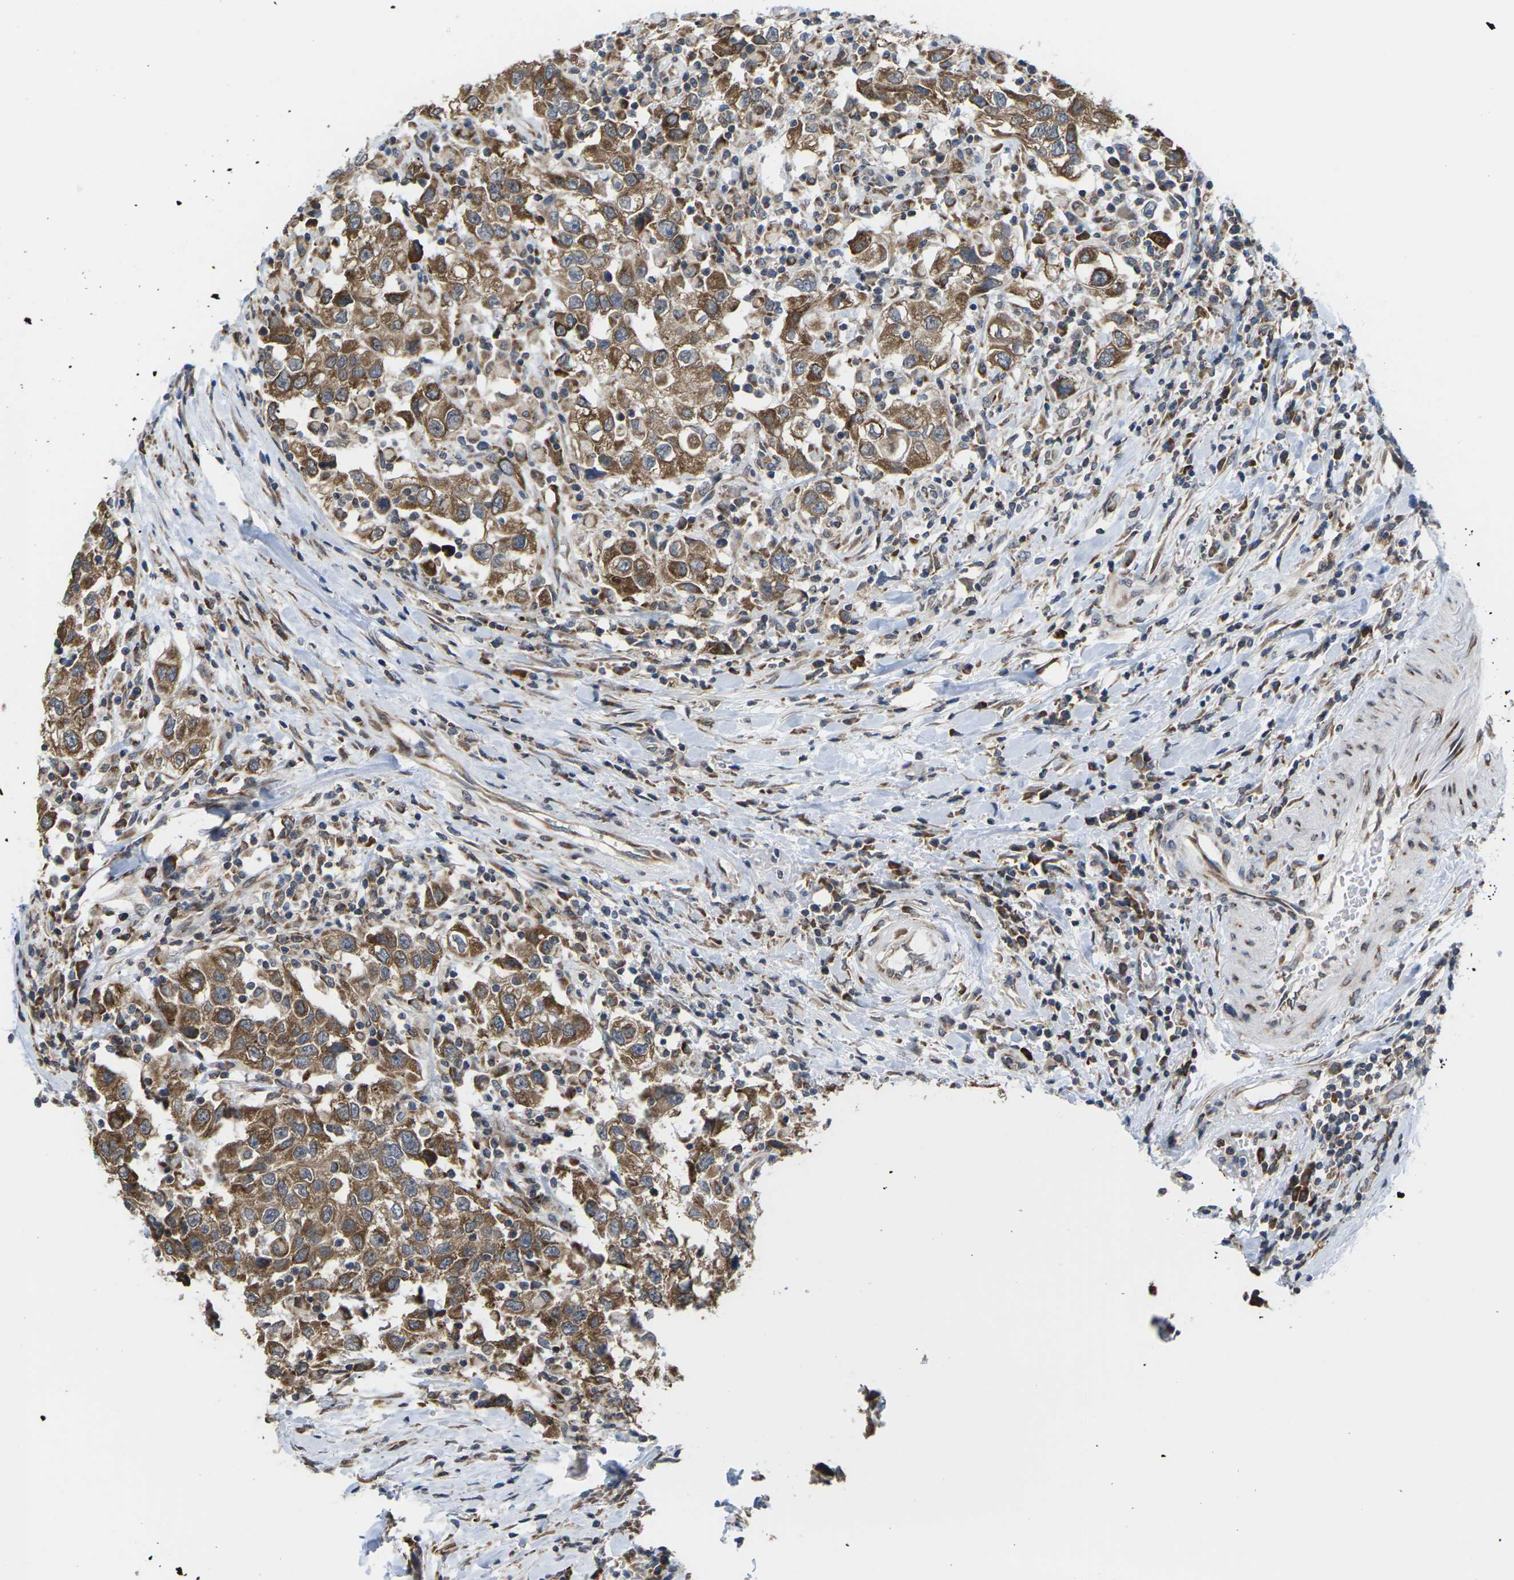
{"staining": {"intensity": "moderate", "quantity": ">75%", "location": "cytoplasmic/membranous"}, "tissue": "urothelial cancer", "cell_type": "Tumor cells", "image_type": "cancer", "snomed": [{"axis": "morphology", "description": "Urothelial carcinoma, High grade"}, {"axis": "topography", "description": "Urinary bladder"}], "caption": "The histopathology image shows staining of urothelial cancer, revealing moderate cytoplasmic/membranous protein expression (brown color) within tumor cells.", "gene": "PDZK1IP1", "patient": {"sex": "female", "age": 80}}